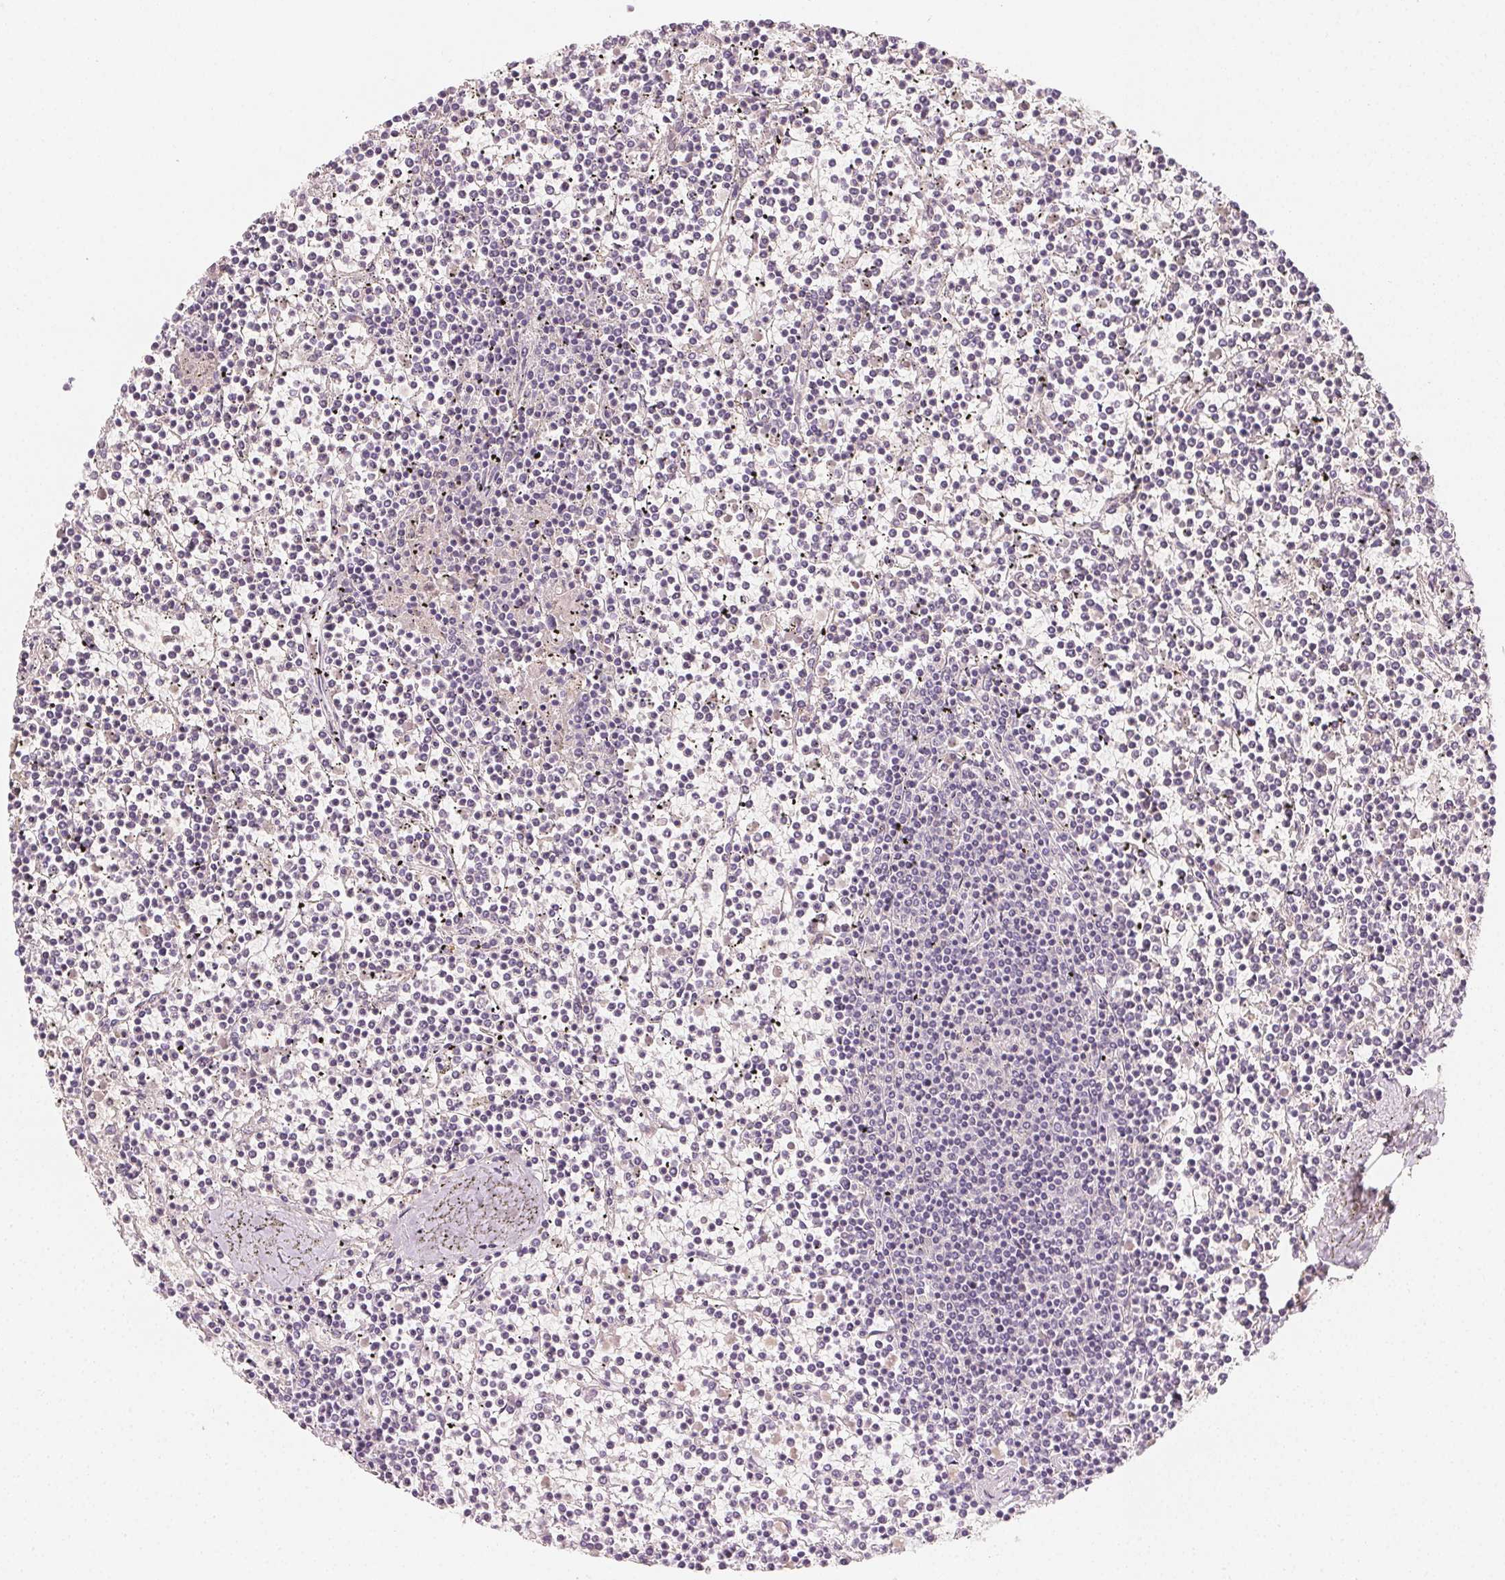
{"staining": {"intensity": "negative", "quantity": "none", "location": "none"}, "tissue": "lymphoma", "cell_type": "Tumor cells", "image_type": "cancer", "snomed": [{"axis": "morphology", "description": "Malignant lymphoma, non-Hodgkin's type, Low grade"}, {"axis": "topography", "description": "Spleen"}], "caption": "Image shows no protein staining in tumor cells of lymphoma tissue.", "gene": "AFM", "patient": {"sex": "female", "age": 19}}